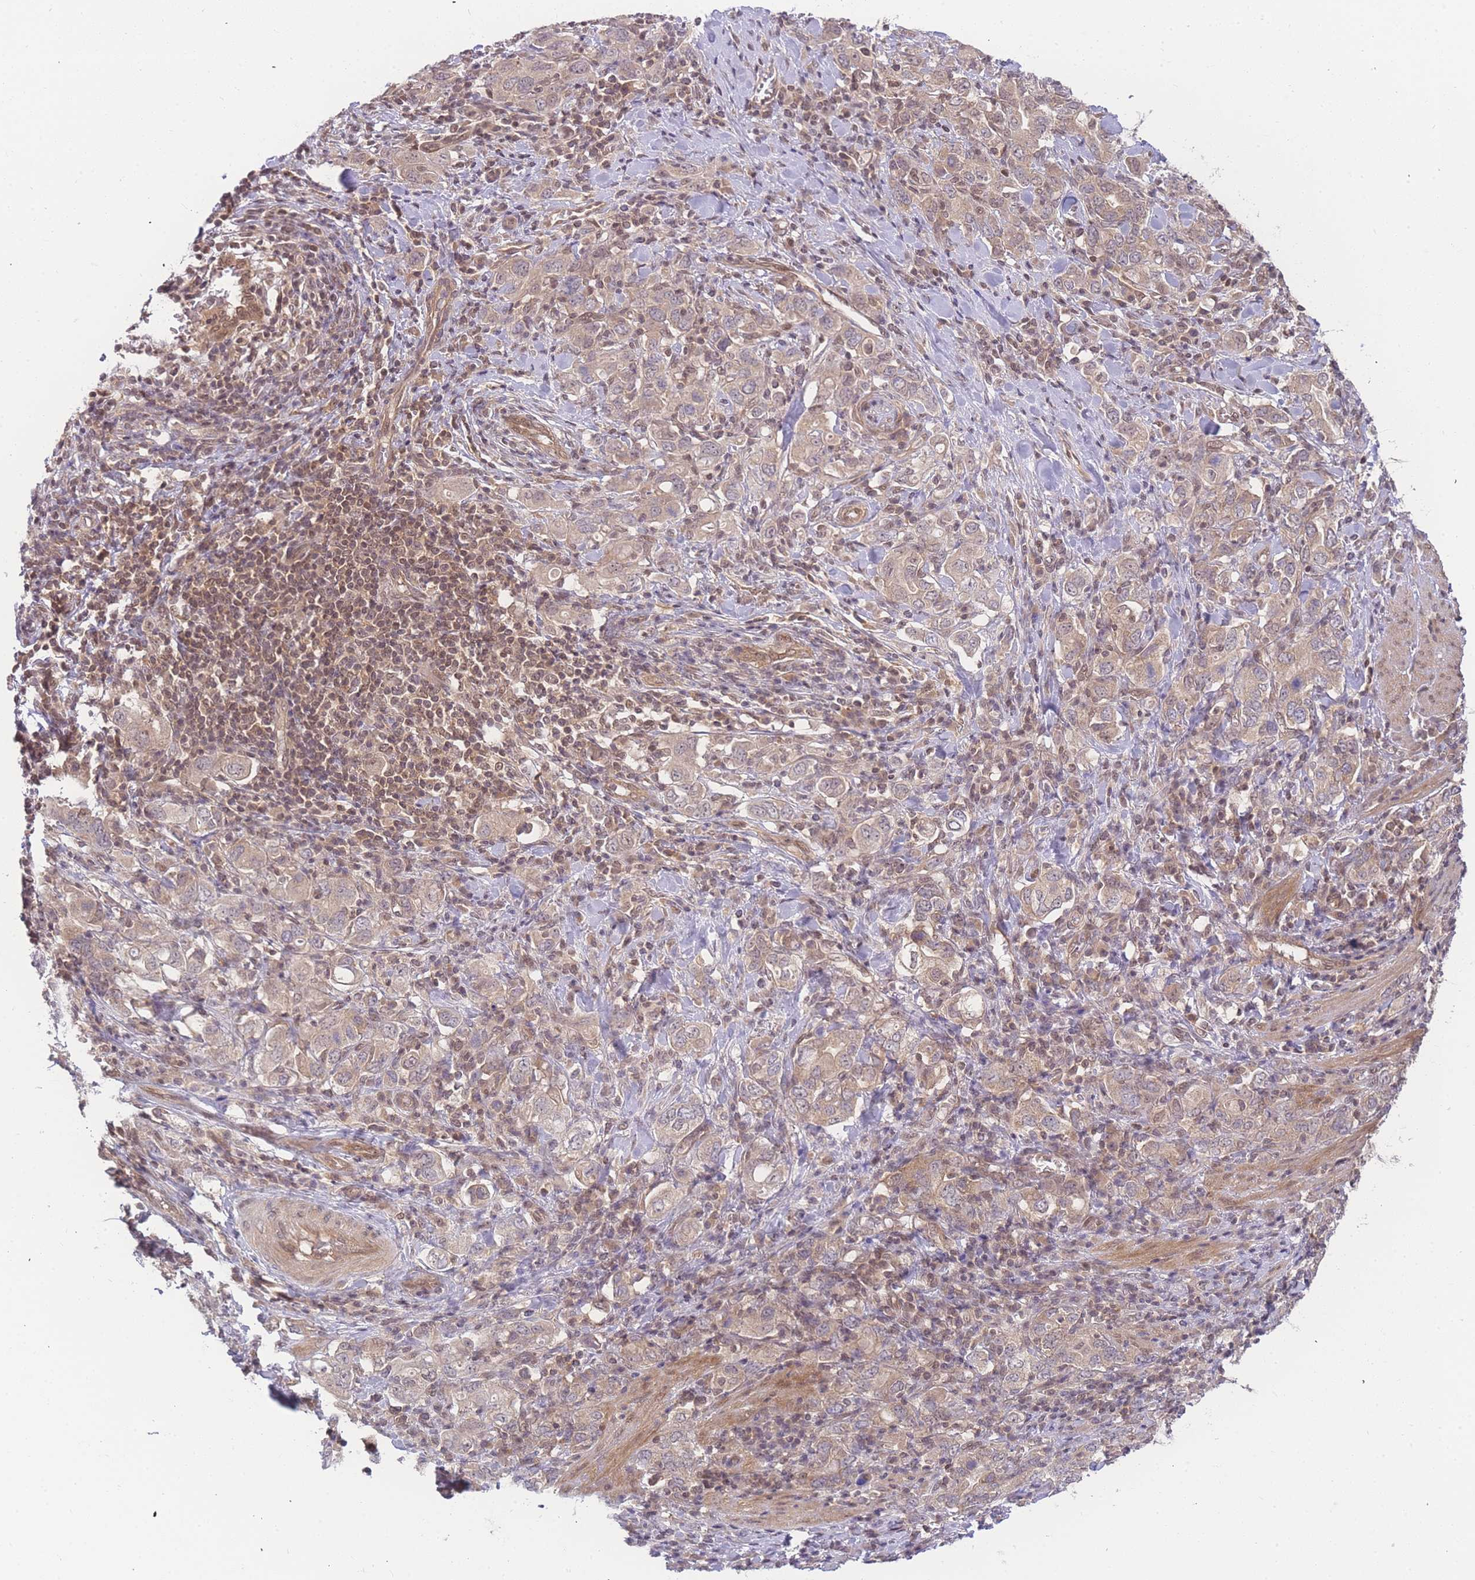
{"staining": {"intensity": "weak", "quantity": "25%-75%", "location": "cytoplasmic/membranous"}, "tissue": "stomach cancer", "cell_type": "Tumor cells", "image_type": "cancer", "snomed": [{"axis": "morphology", "description": "Adenocarcinoma, NOS"}, {"axis": "topography", "description": "Stomach, upper"}, {"axis": "topography", "description": "Stomach"}], "caption": "A brown stain shows weak cytoplasmic/membranous expression of a protein in human stomach cancer (adenocarcinoma) tumor cells. Using DAB (3,3'-diaminobenzidine) (brown) and hematoxylin (blue) stains, captured at high magnification using brightfield microscopy.", "gene": "KIAA1191", "patient": {"sex": "male", "age": 62}}